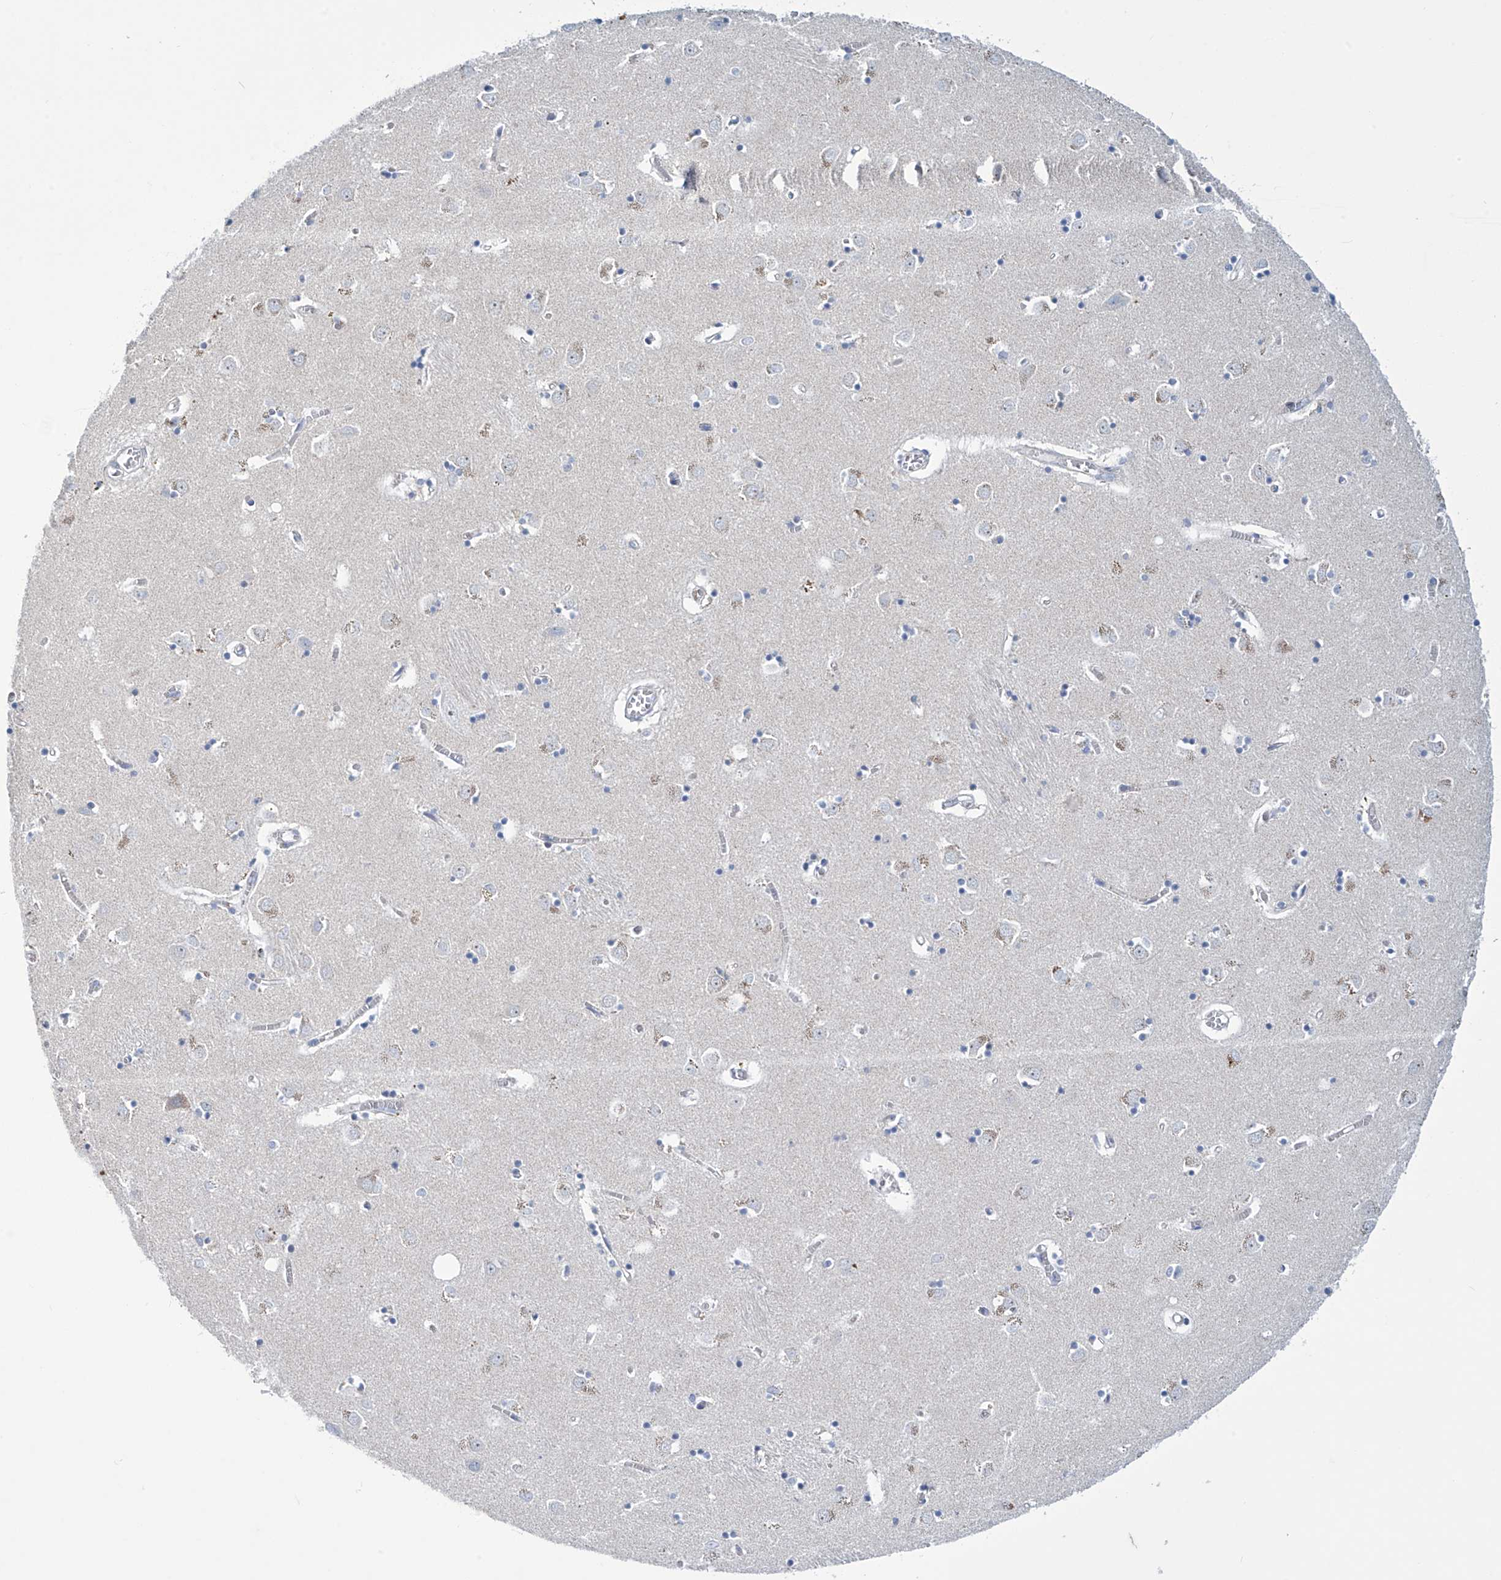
{"staining": {"intensity": "negative", "quantity": "none", "location": "none"}, "tissue": "caudate", "cell_type": "Glial cells", "image_type": "normal", "snomed": [{"axis": "morphology", "description": "Normal tissue, NOS"}, {"axis": "topography", "description": "Lateral ventricle wall"}], "caption": "Glial cells are negative for brown protein staining in normal caudate. (DAB (3,3'-diaminobenzidine) immunohistochemistry (IHC) with hematoxylin counter stain).", "gene": "TRIM60", "patient": {"sex": "male", "age": 70}}